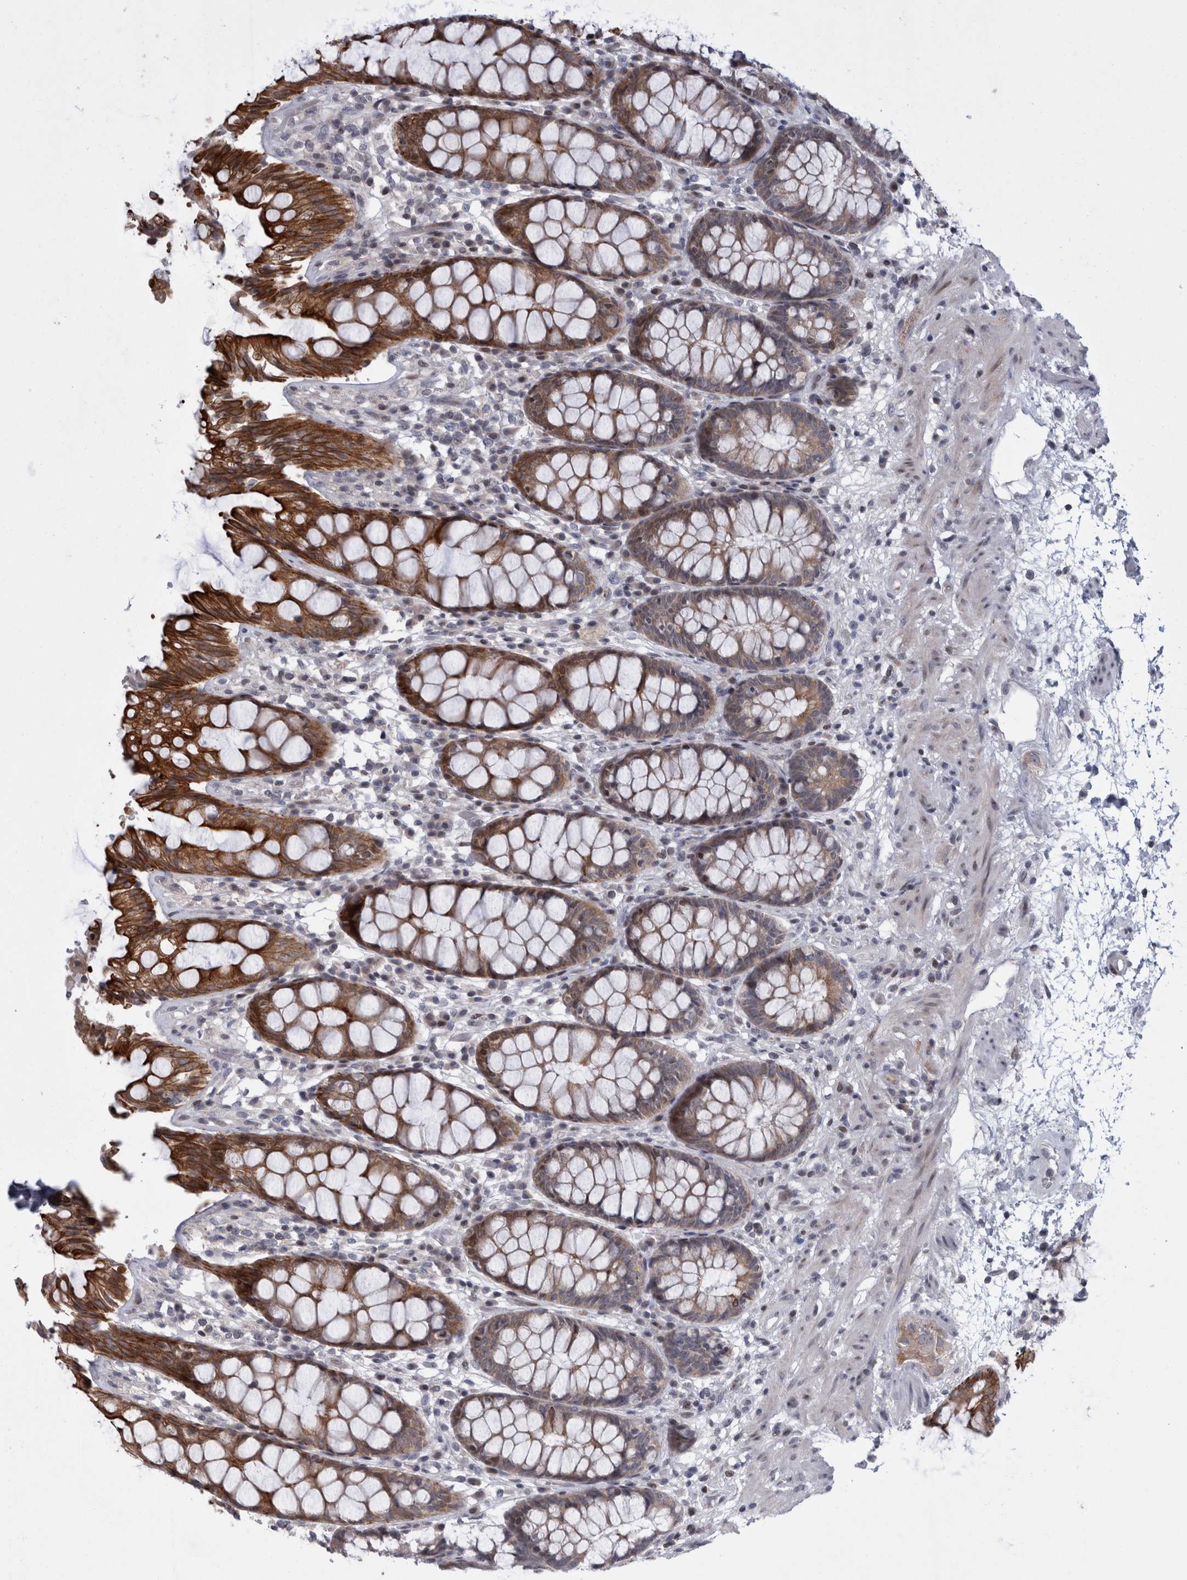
{"staining": {"intensity": "strong", "quantity": ">75%", "location": "cytoplasmic/membranous"}, "tissue": "rectum", "cell_type": "Glandular cells", "image_type": "normal", "snomed": [{"axis": "morphology", "description": "Normal tissue, NOS"}, {"axis": "topography", "description": "Rectum"}], "caption": "This is an image of immunohistochemistry (IHC) staining of normal rectum, which shows strong expression in the cytoplasmic/membranous of glandular cells.", "gene": "UTP25", "patient": {"sex": "male", "age": 64}}